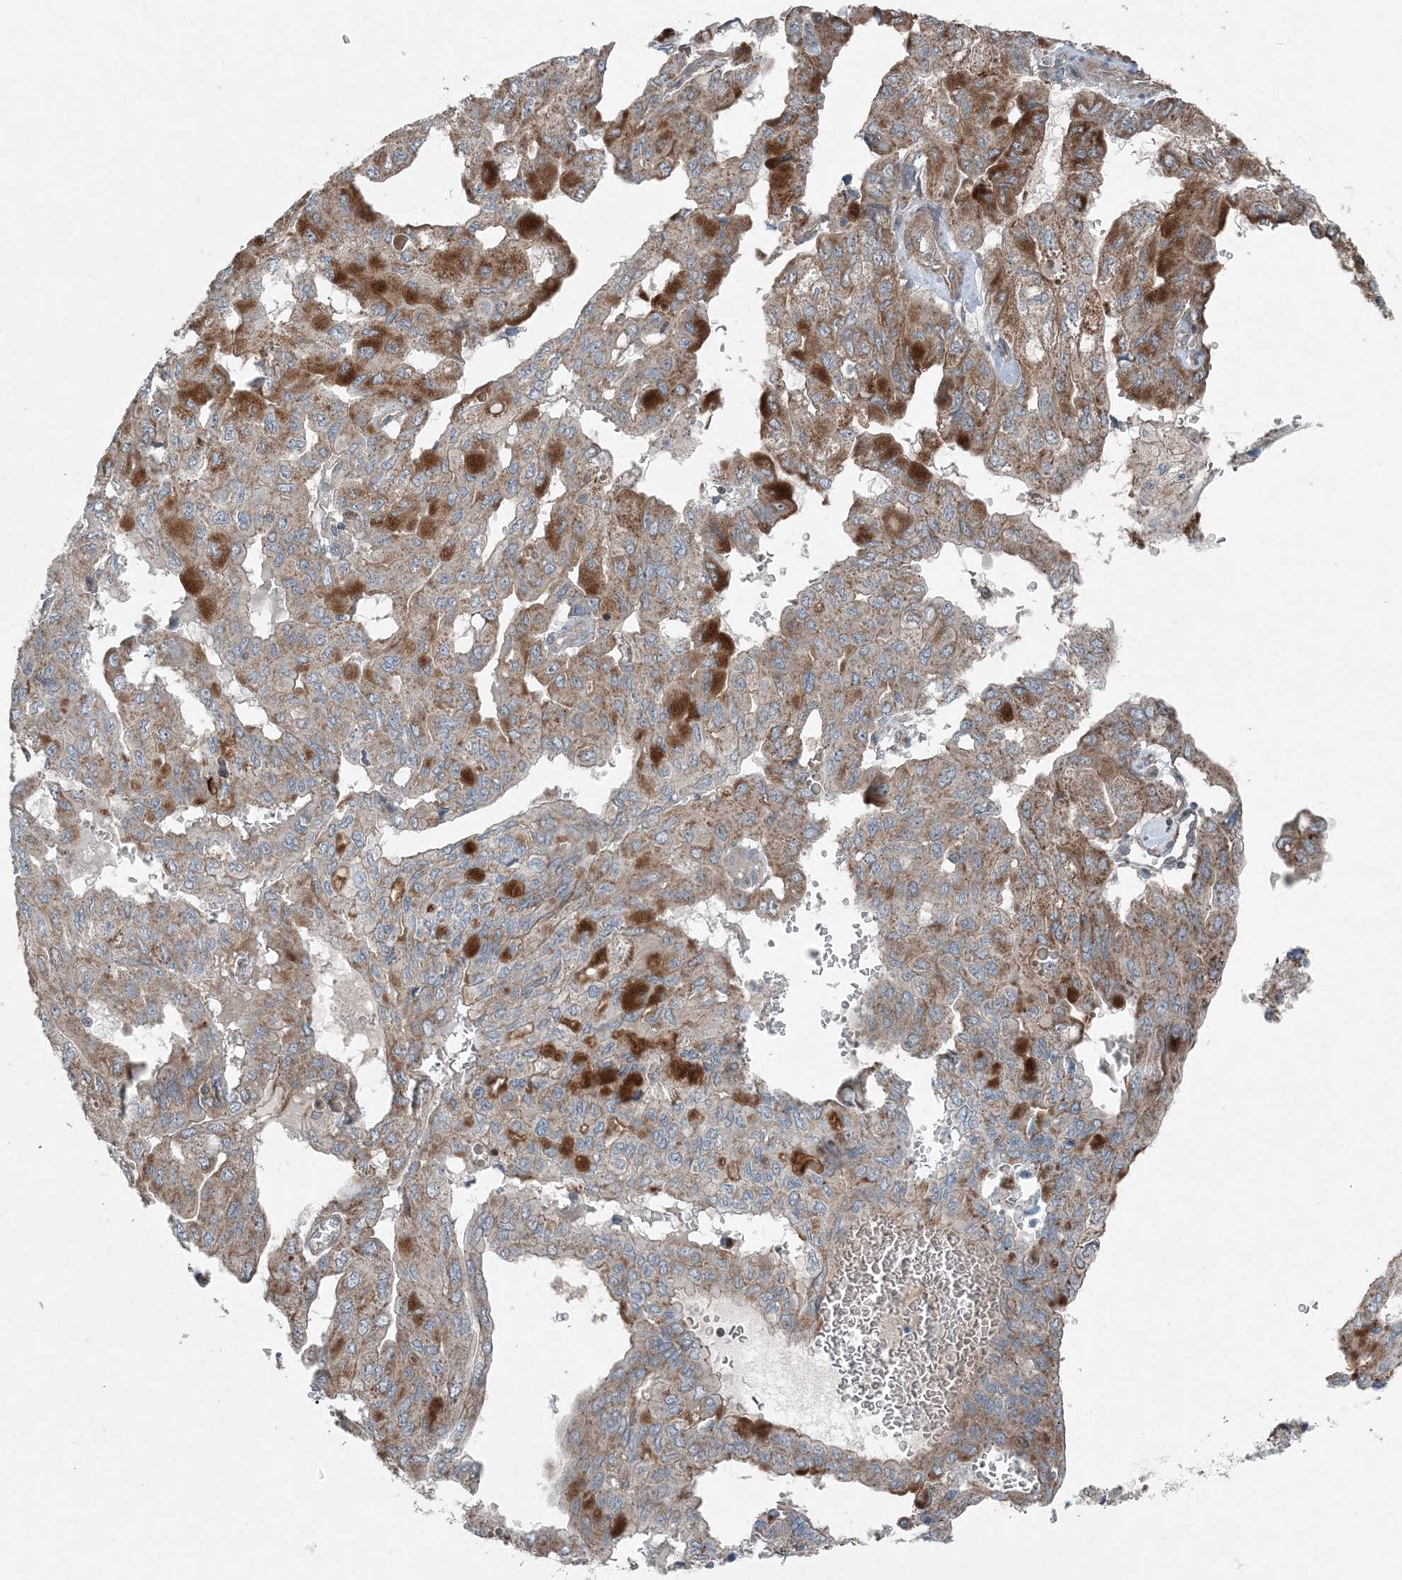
{"staining": {"intensity": "strong", "quantity": ">75%", "location": "cytoplasmic/membranous"}, "tissue": "pancreatic cancer", "cell_type": "Tumor cells", "image_type": "cancer", "snomed": [{"axis": "morphology", "description": "Adenocarcinoma, NOS"}, {"axis": "topography", "description": "Pancreas"}], "caption": "Pancreatic adenocarcinoma stained with a protein marker displays strong staining in tumor cells.", "gene": "KY", "patient": {"sex": "male", "age": 51}}